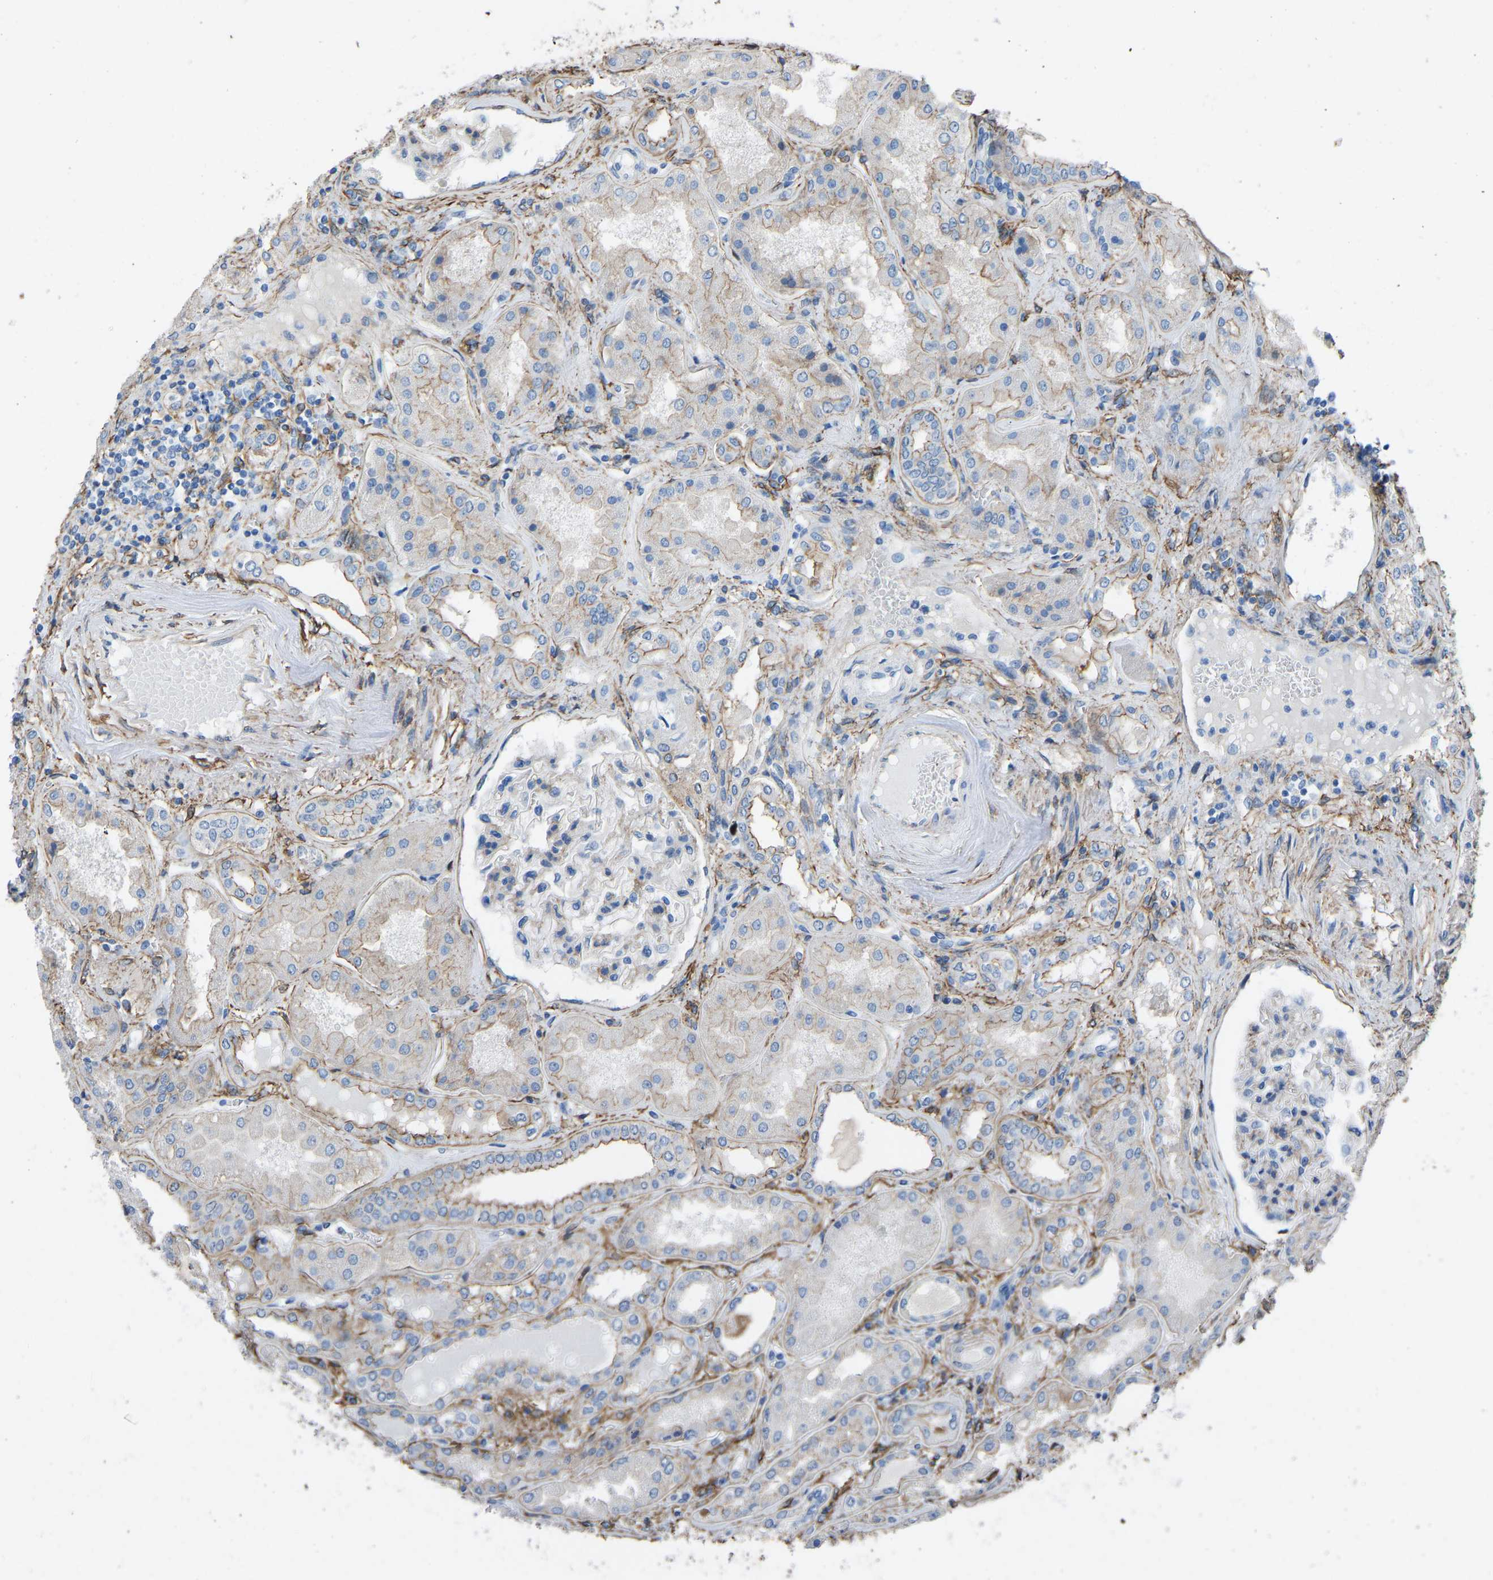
{"staining": {"intensity": "moderate", "quantity": ">75%", "location": "cytoplasmic/membranous"}, "tissue": "kidney", "cell_type": "Cells in glomeruli", "image_type": "normal", "snomed": [{"axis": "morphology", "description": "Normal tissue, NOS"}, {"axis": "topography", "description": "Kidney"}], "caption": "This photomicrograph shows IHC staining of normal kidney, with medium moderate cytoplasmic/membranous expression in approximately >75% of cells in glomeruli.", "gene": "MYH10", "patient": {"sex": "female", "age": 56}}